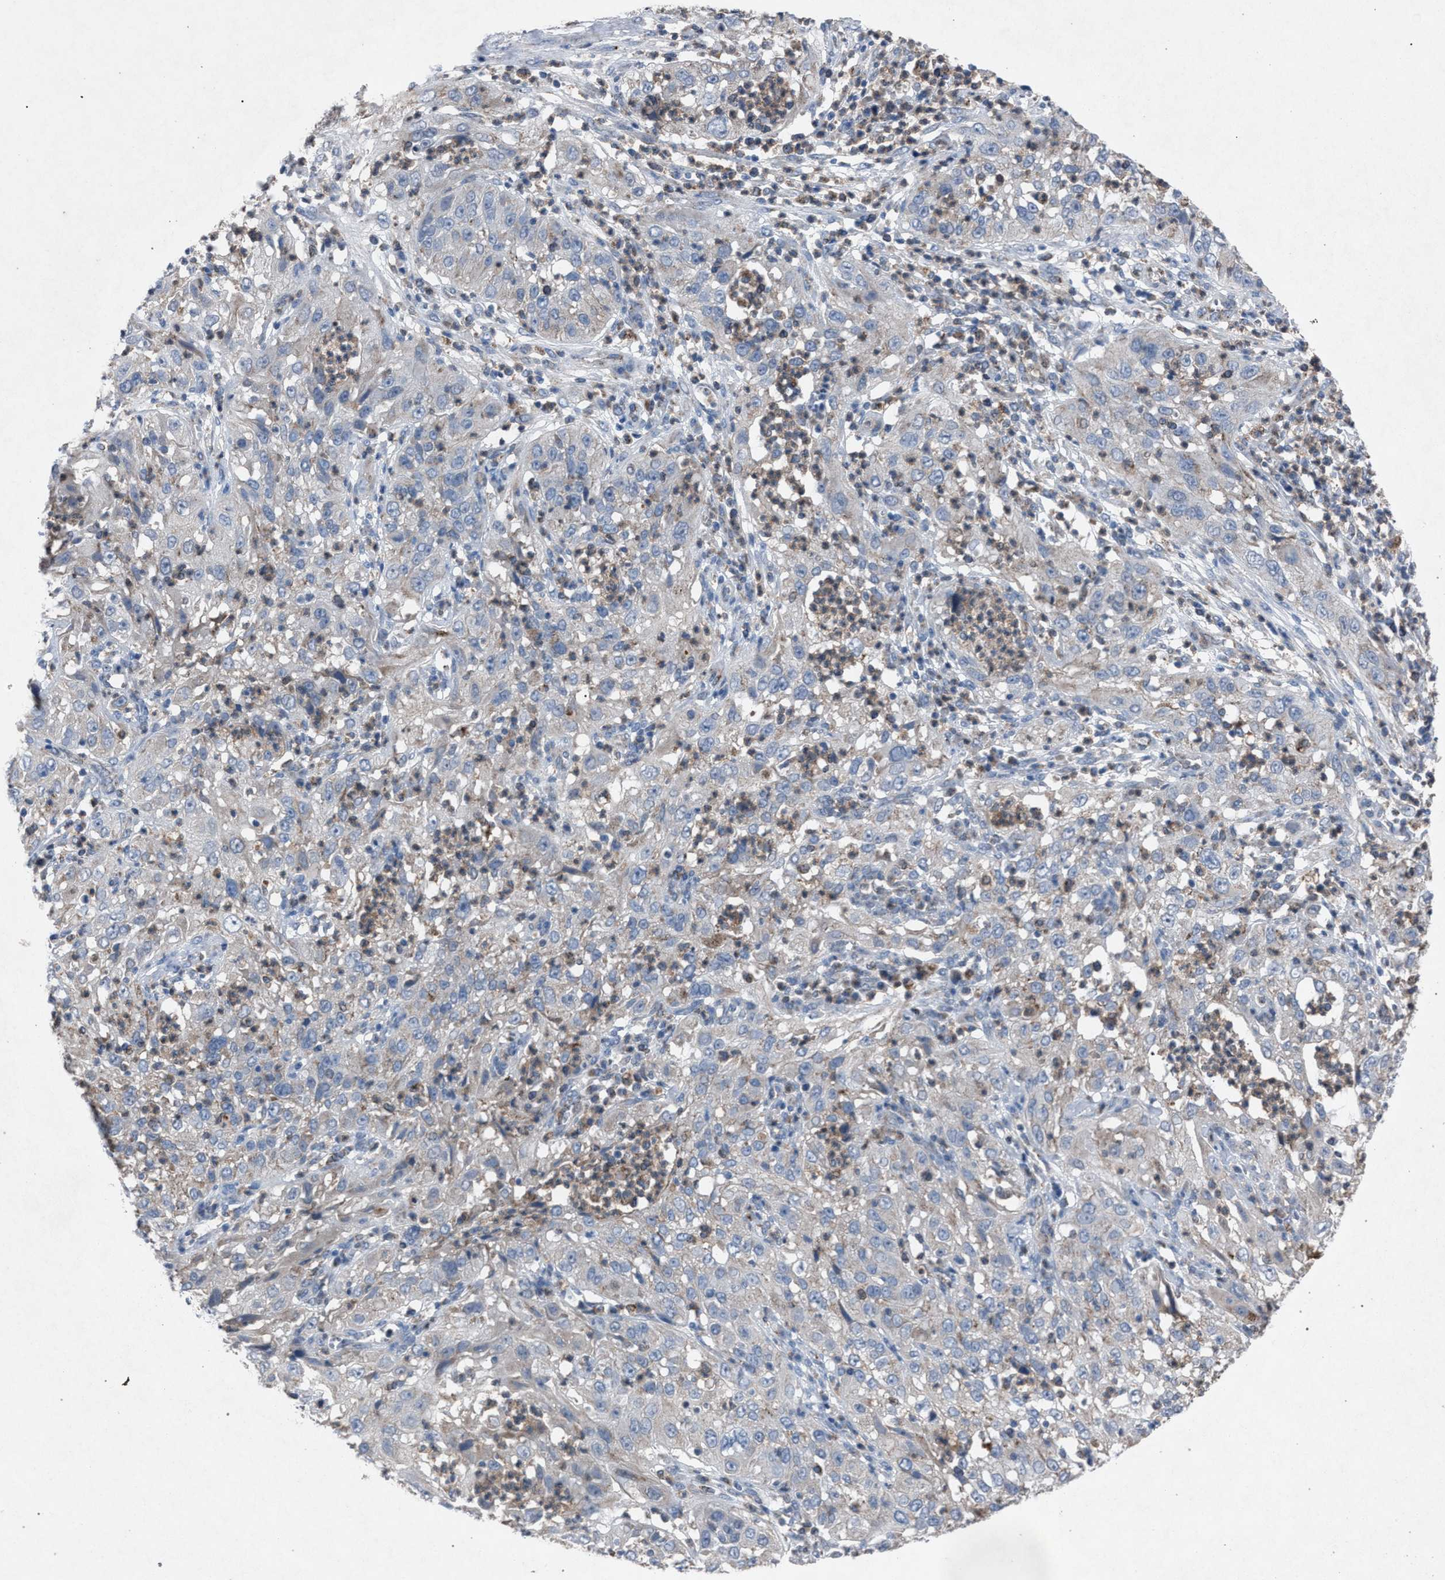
{"staining": {"intensity": "negative", "quantity": "none", "location": "none"}, "tissue": "cervical cancer", "cell_type": "Tumor cells", "image_type": "cancer", "snomed": [{"axis": "morphology", "description": "Squamous cell carcinoma, NOS"}, {"axis": "topography", "description": "Cervix"}], "caption": "Image shows no protein staining in tumor cells of squamous cell carcinoma (cervical) tissue.", "gene": "HSD17B4", "patient": {"sex": "female", "age": 32}}